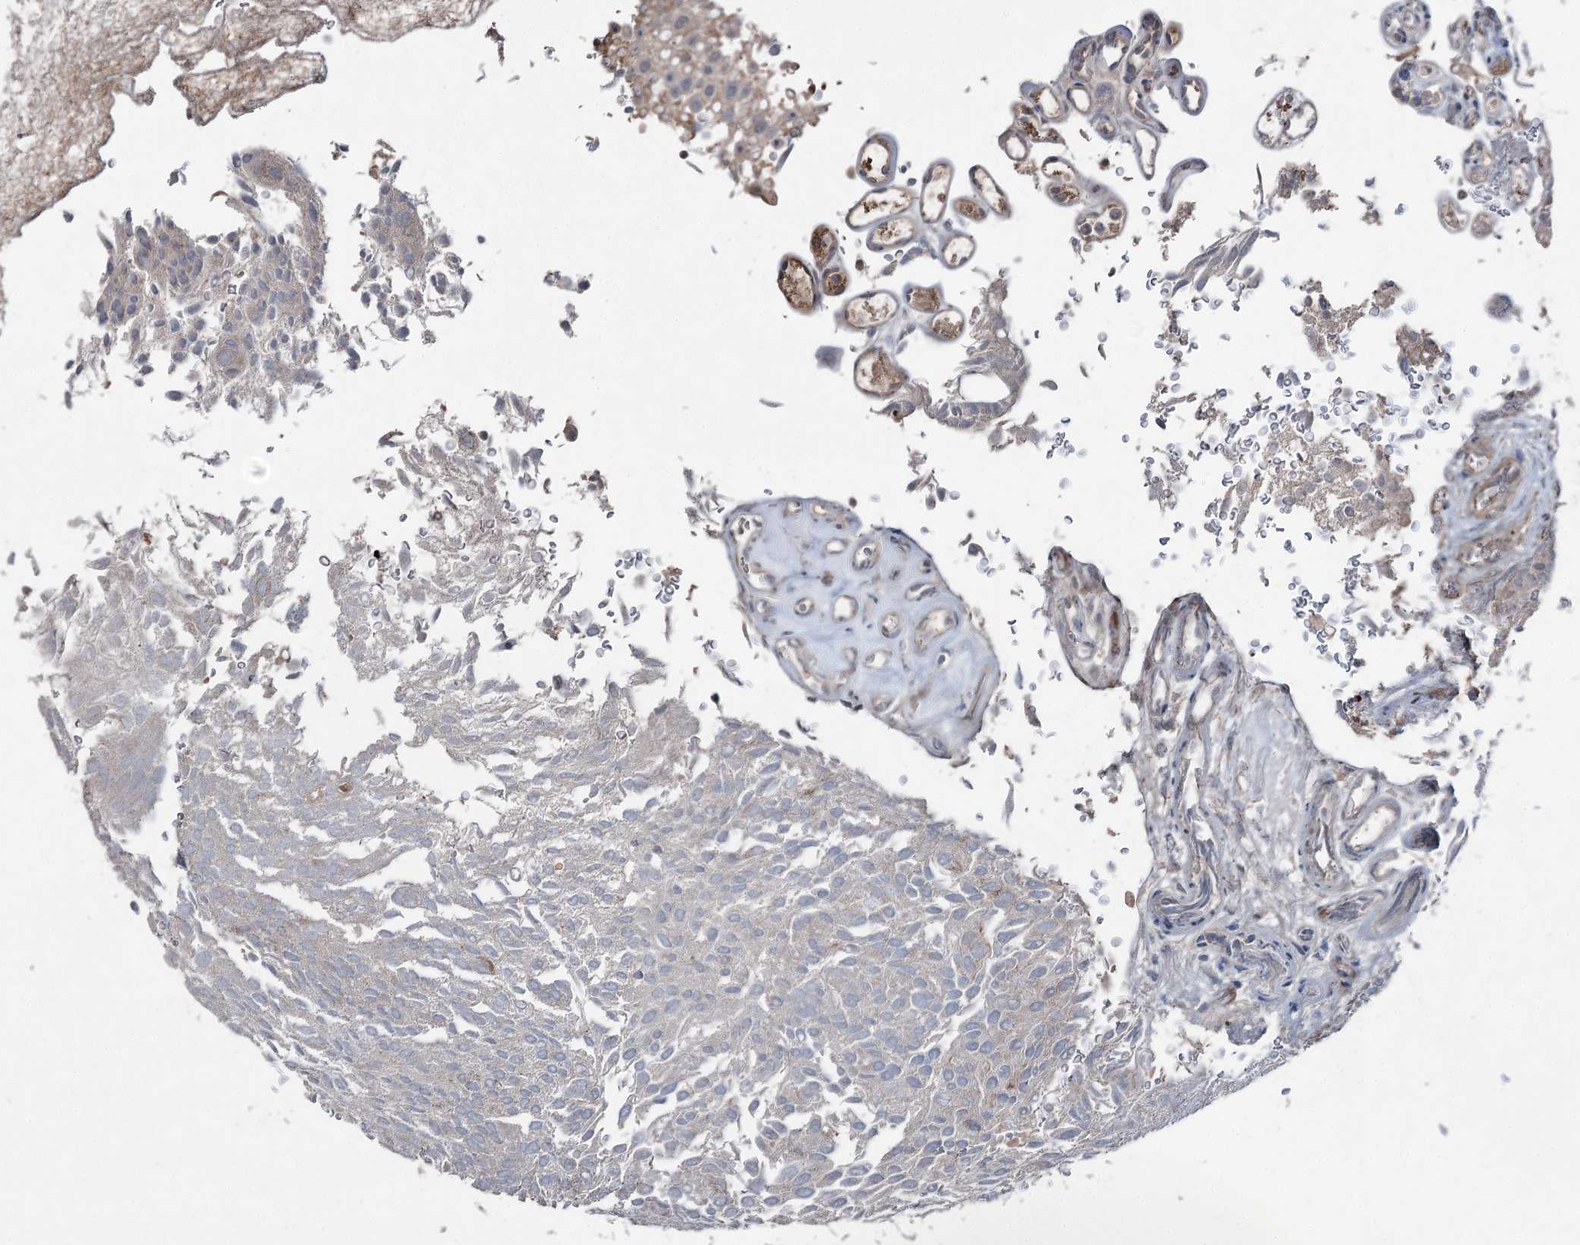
{"staining": {"intensity": "weak", "quantity": "<25%", "location": "cytoplasmic/membranous"}, "tissue": "urothelial cancer", "cell_type": "Tumor cells", "image_type": "cancer", "snomed": [{"axis": "morphology", "description": "Urothelial carcinoma, Low grade"}, {"axis": "topography", "description": "Urinary bladder"}], "caption": "An image of urothelial carcinoma (low-grade) stained for a protein shows no brown staining in tumor cells.", "gene": "MAPK8IP2", "patient": {"sex": "male", "age": 78}}